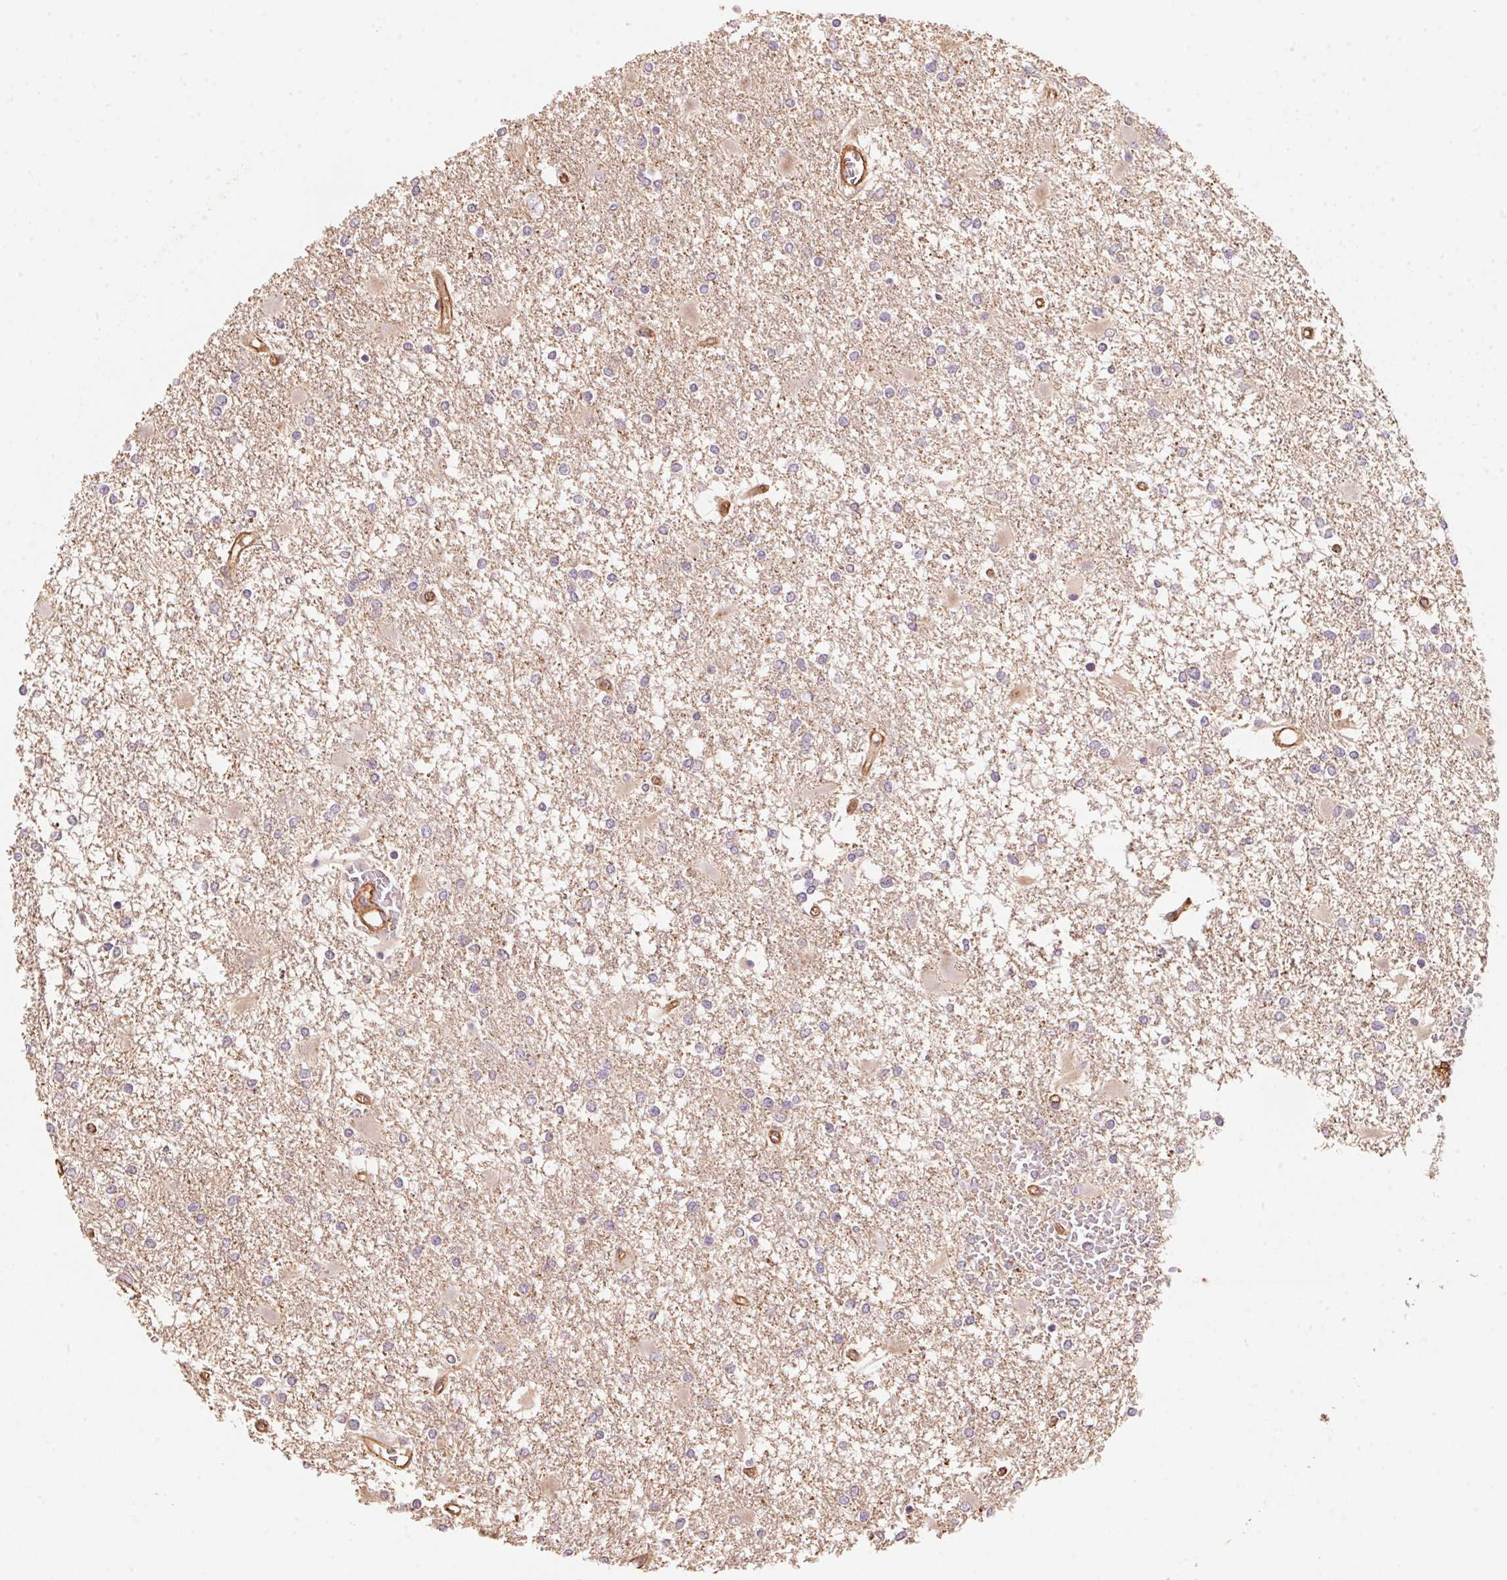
{"staining": {"intensity": "negative", "quantity": "none", "location": "none"}, "tissue": "glioma", "cell_type": "Tumor cells", "image_type": "cancer", "snomed": [{"axis": "morphology", "description": "Glioma, malignant, High grade"}, {"axis": "topography", "description": "Cerebral cortex"}], "caption": "This is a micrograph of immunohistochemistry (IHC) staining of high-grade glioma (malignant), which shows no expression in tumor cells.", "gene": "FRAS1", "patient": {"sex": "male", "age": 79}}